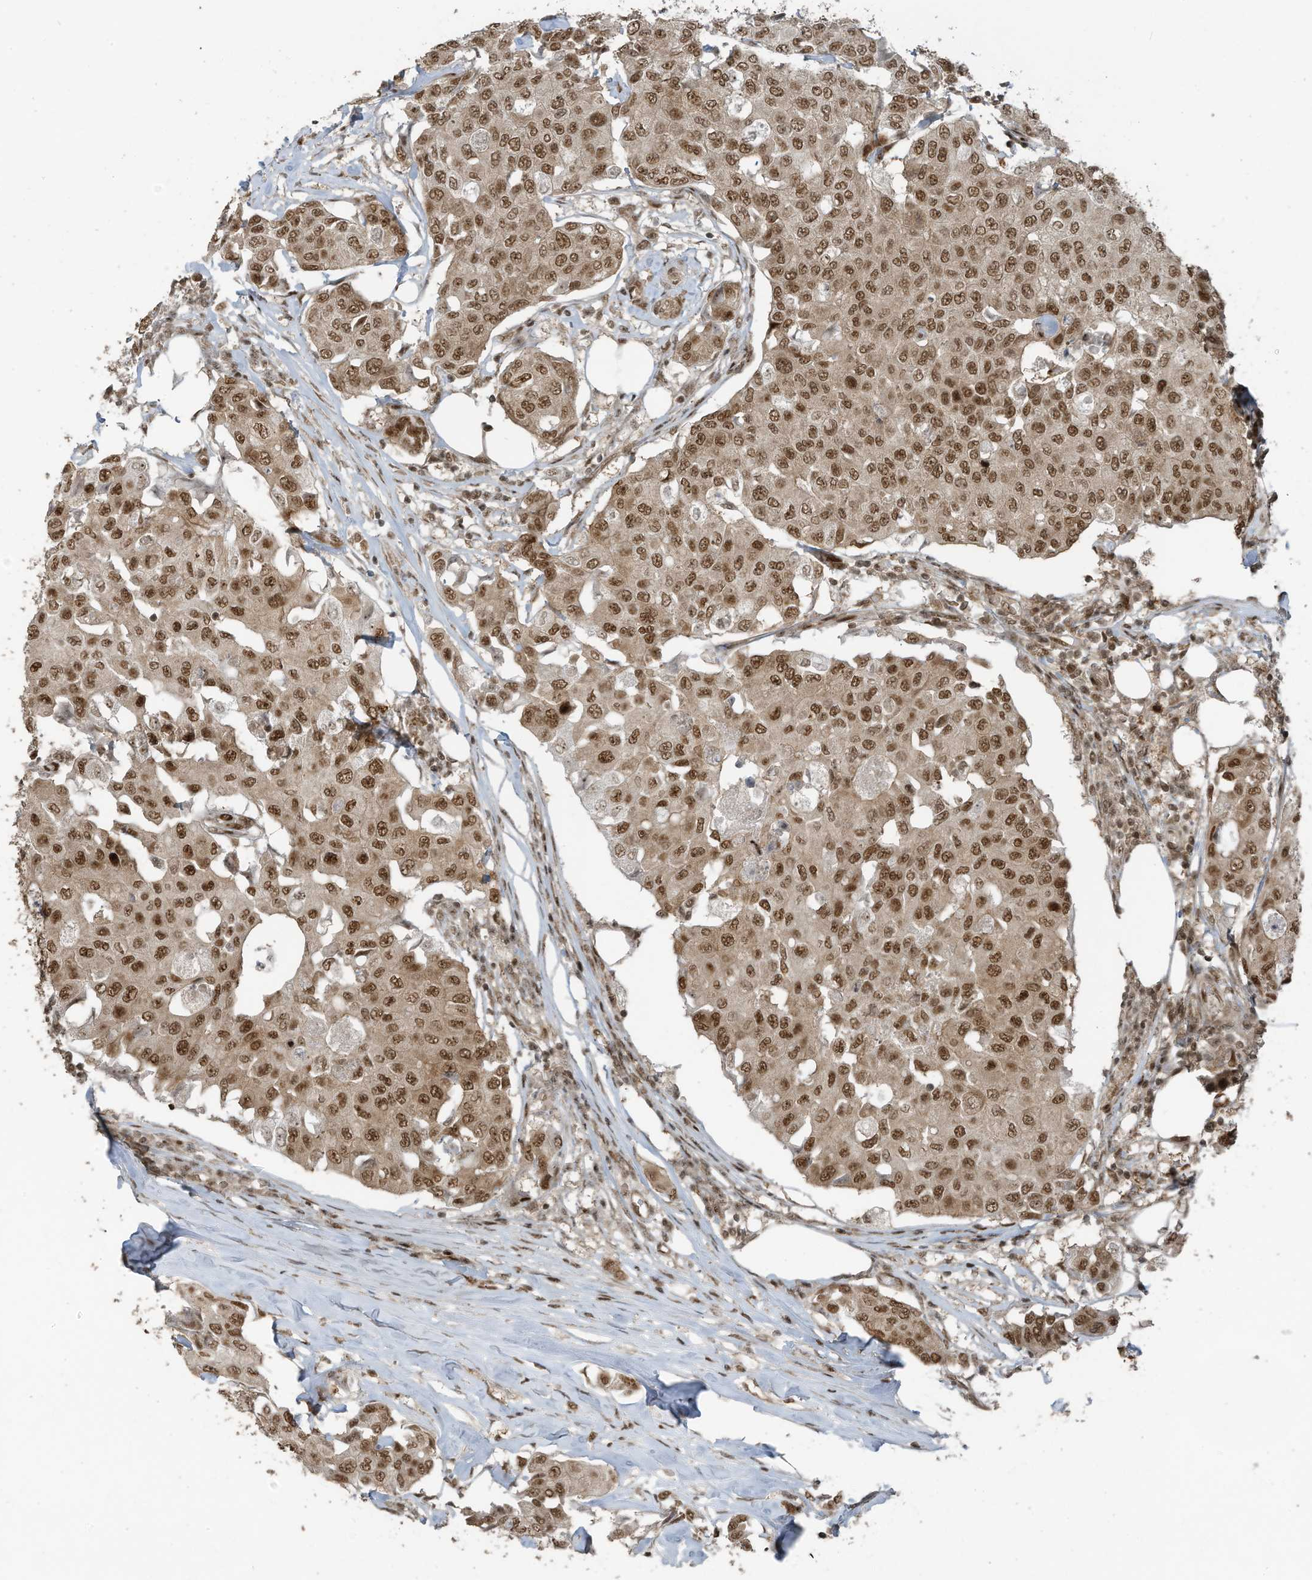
{"staining": {"intensity": "moderate", "quantity": ">75%", "location": "nuclear"}, "tissue": "breast cancer", "cell_type": "Tumor cells", "image_type": "cancer", "snomed": [{"axis": "morphology", "description": "Duct carcinoma"}, {"axis": "topography", "description": "Breast"}], "caption": "Brown immunohistochemical staining in human breast invasive ductal carcinoma shows moderate nuclear staining in approximately >75% of tumor cells. (Brightfield microscopy of DAB IHC at high magnification).", "gene": "PCNP", "patient": {"sex": "female", "age": 80}}